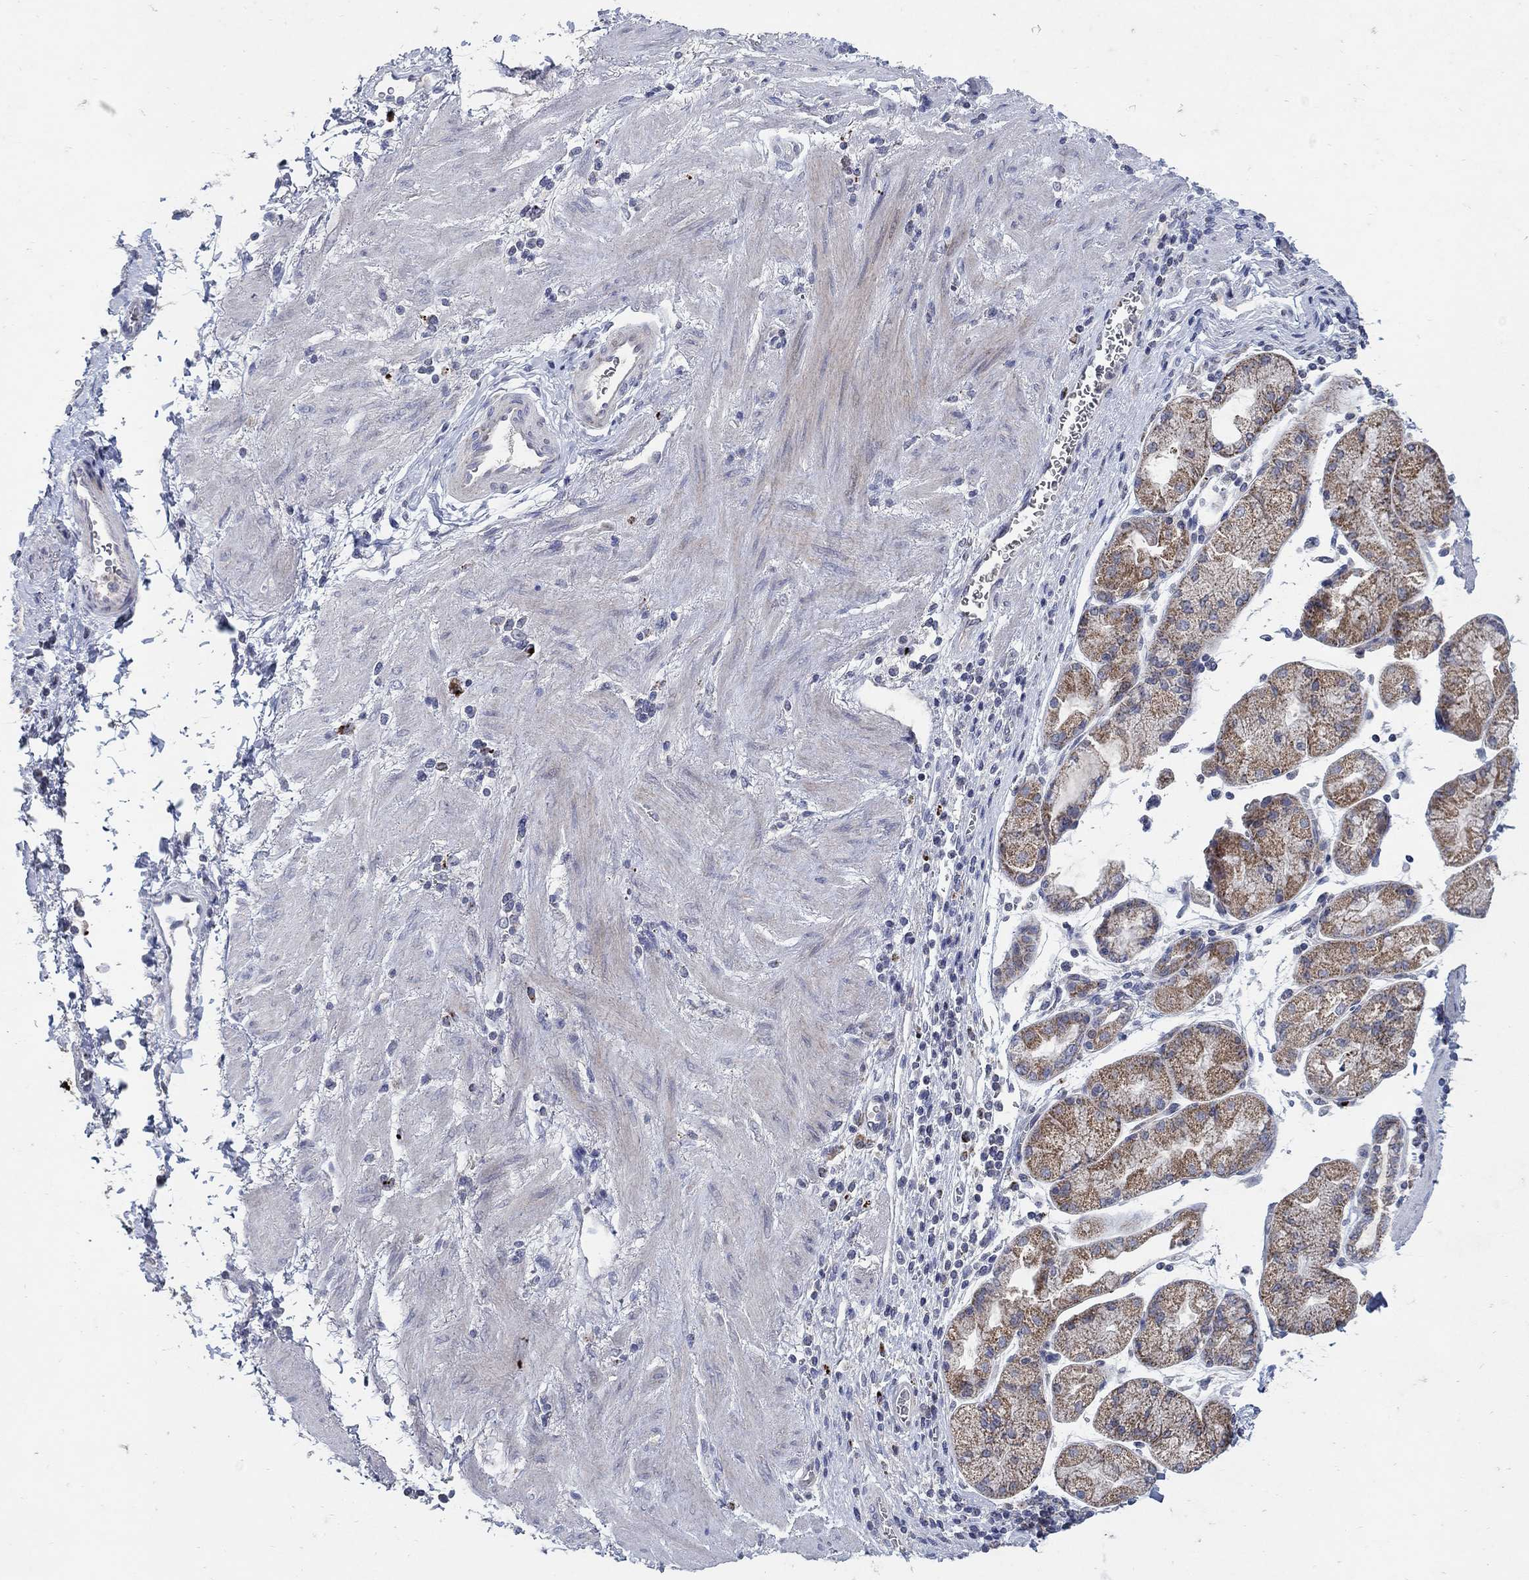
{"staining": {"intensity": "moderate", "quantity": "25%-75%", "location": "cytoplasmic/membranous"}, "tissue": "stomach cancer", "cell_type": "Tumor cells", "image_type": "cancer", "snomed": [{"axis": "morphology", "description": "Adenocarcinoma, NOS"}, {"axis": "topography", "description": "Stomach"}], "caption": "Stomach cancer (adenocarcinoma) tissue shows moderate cytoplasmic/membranous expression in about 25%-75% of tumor cells, visualized by immunohistochemistry.", "gene": "HMX2", "patient": {"sex": "female", "age": 57}}